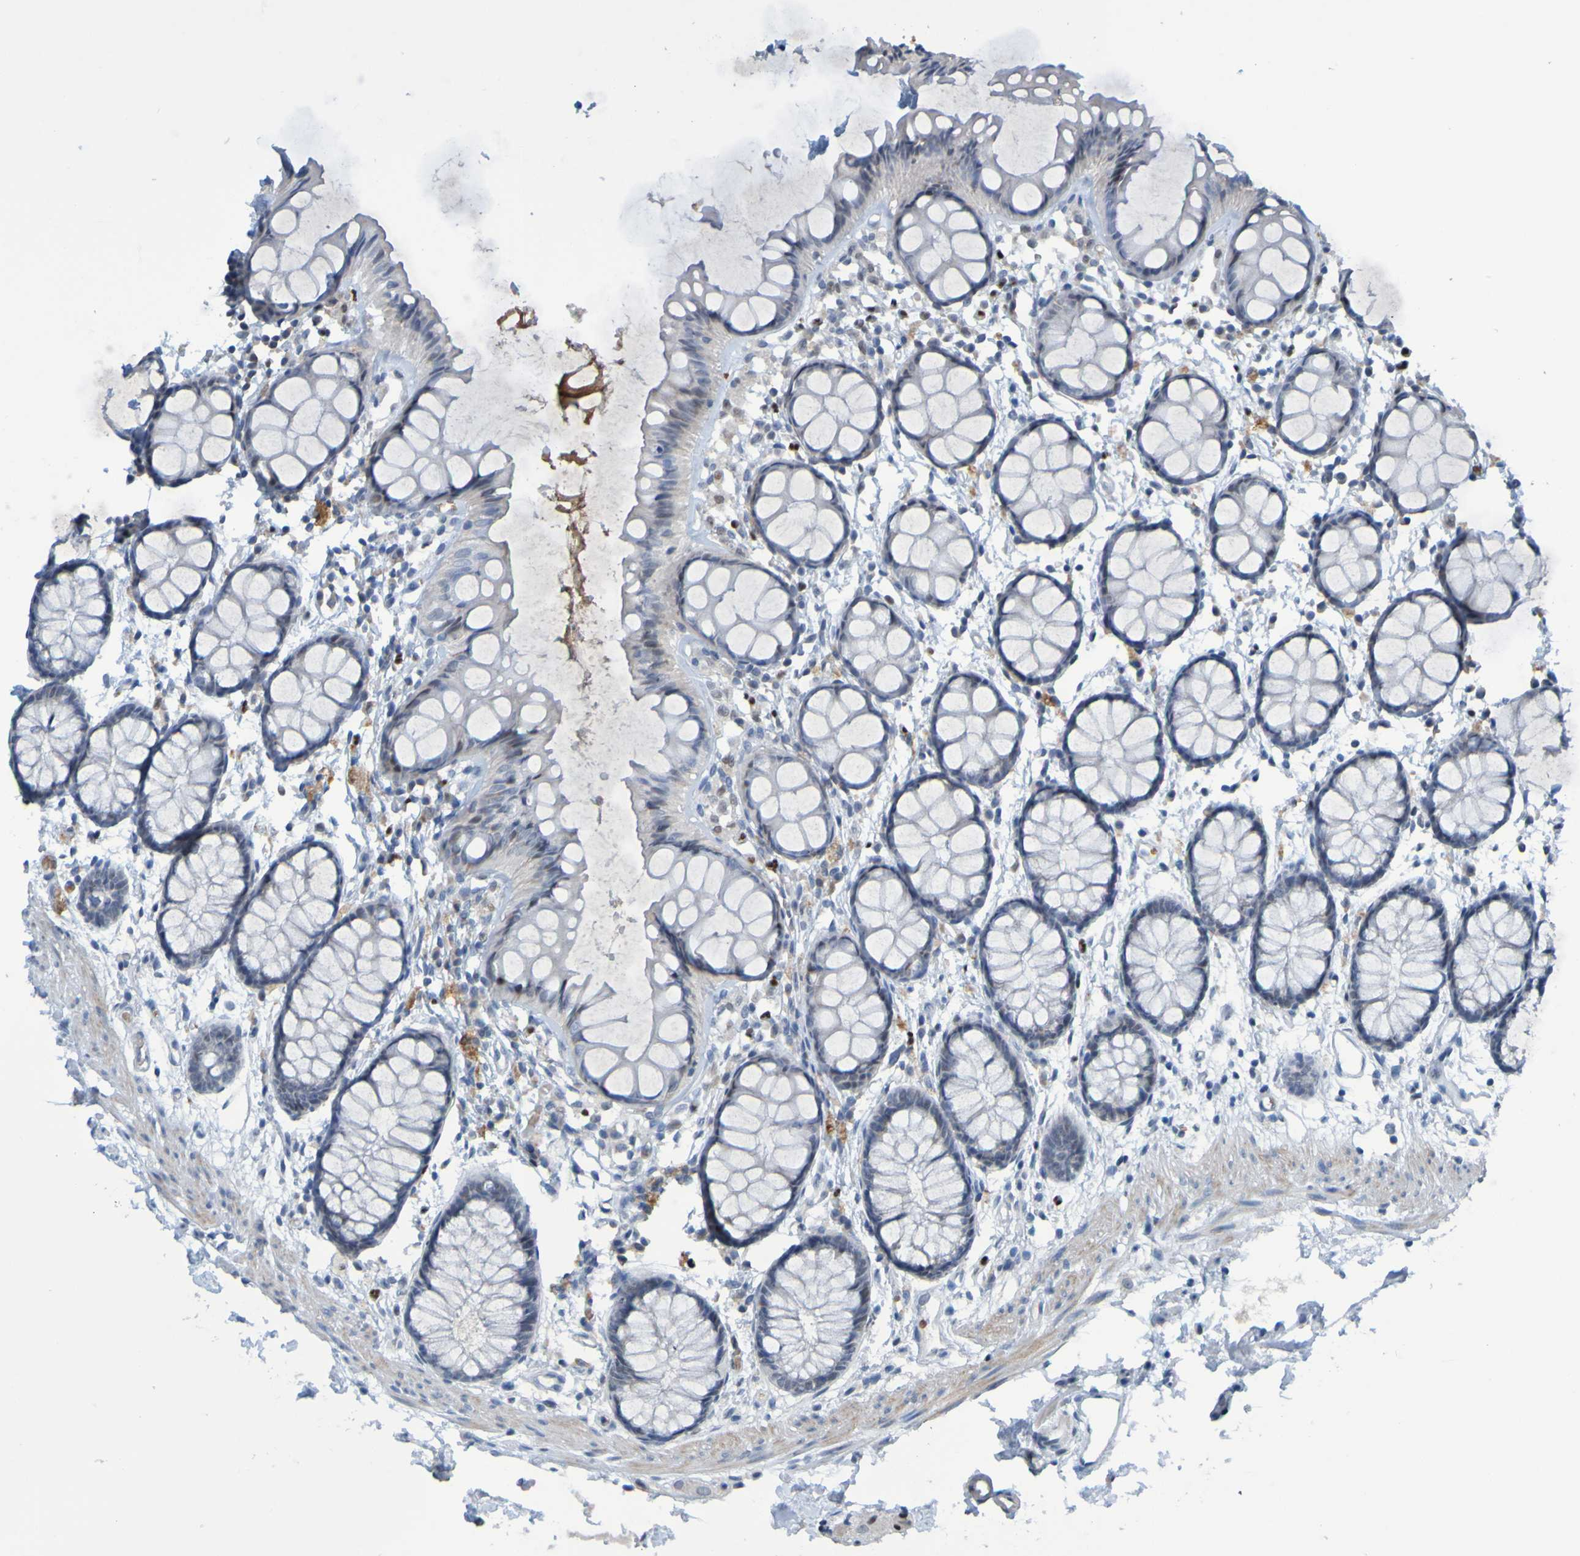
{"staining": {"intensity": "moderate", "quantity": "25%-75%", "location": "nuclear"}, "tissue": "rectum", "cell_type": "Glandular cells", "image_type": "normal", "snomed": [{"axis": "morphology", "description": "Normal tissue, NOS"}, {"axis": "topography", "description": "Rectum"}], "caption": "Human rectum stained for a protein (brown) reveals moderate nuclear positive staining in approximately 25%-75% of glandular cells.", "gene": "USP36", "patient": {"sex": "female", "age": 66}}